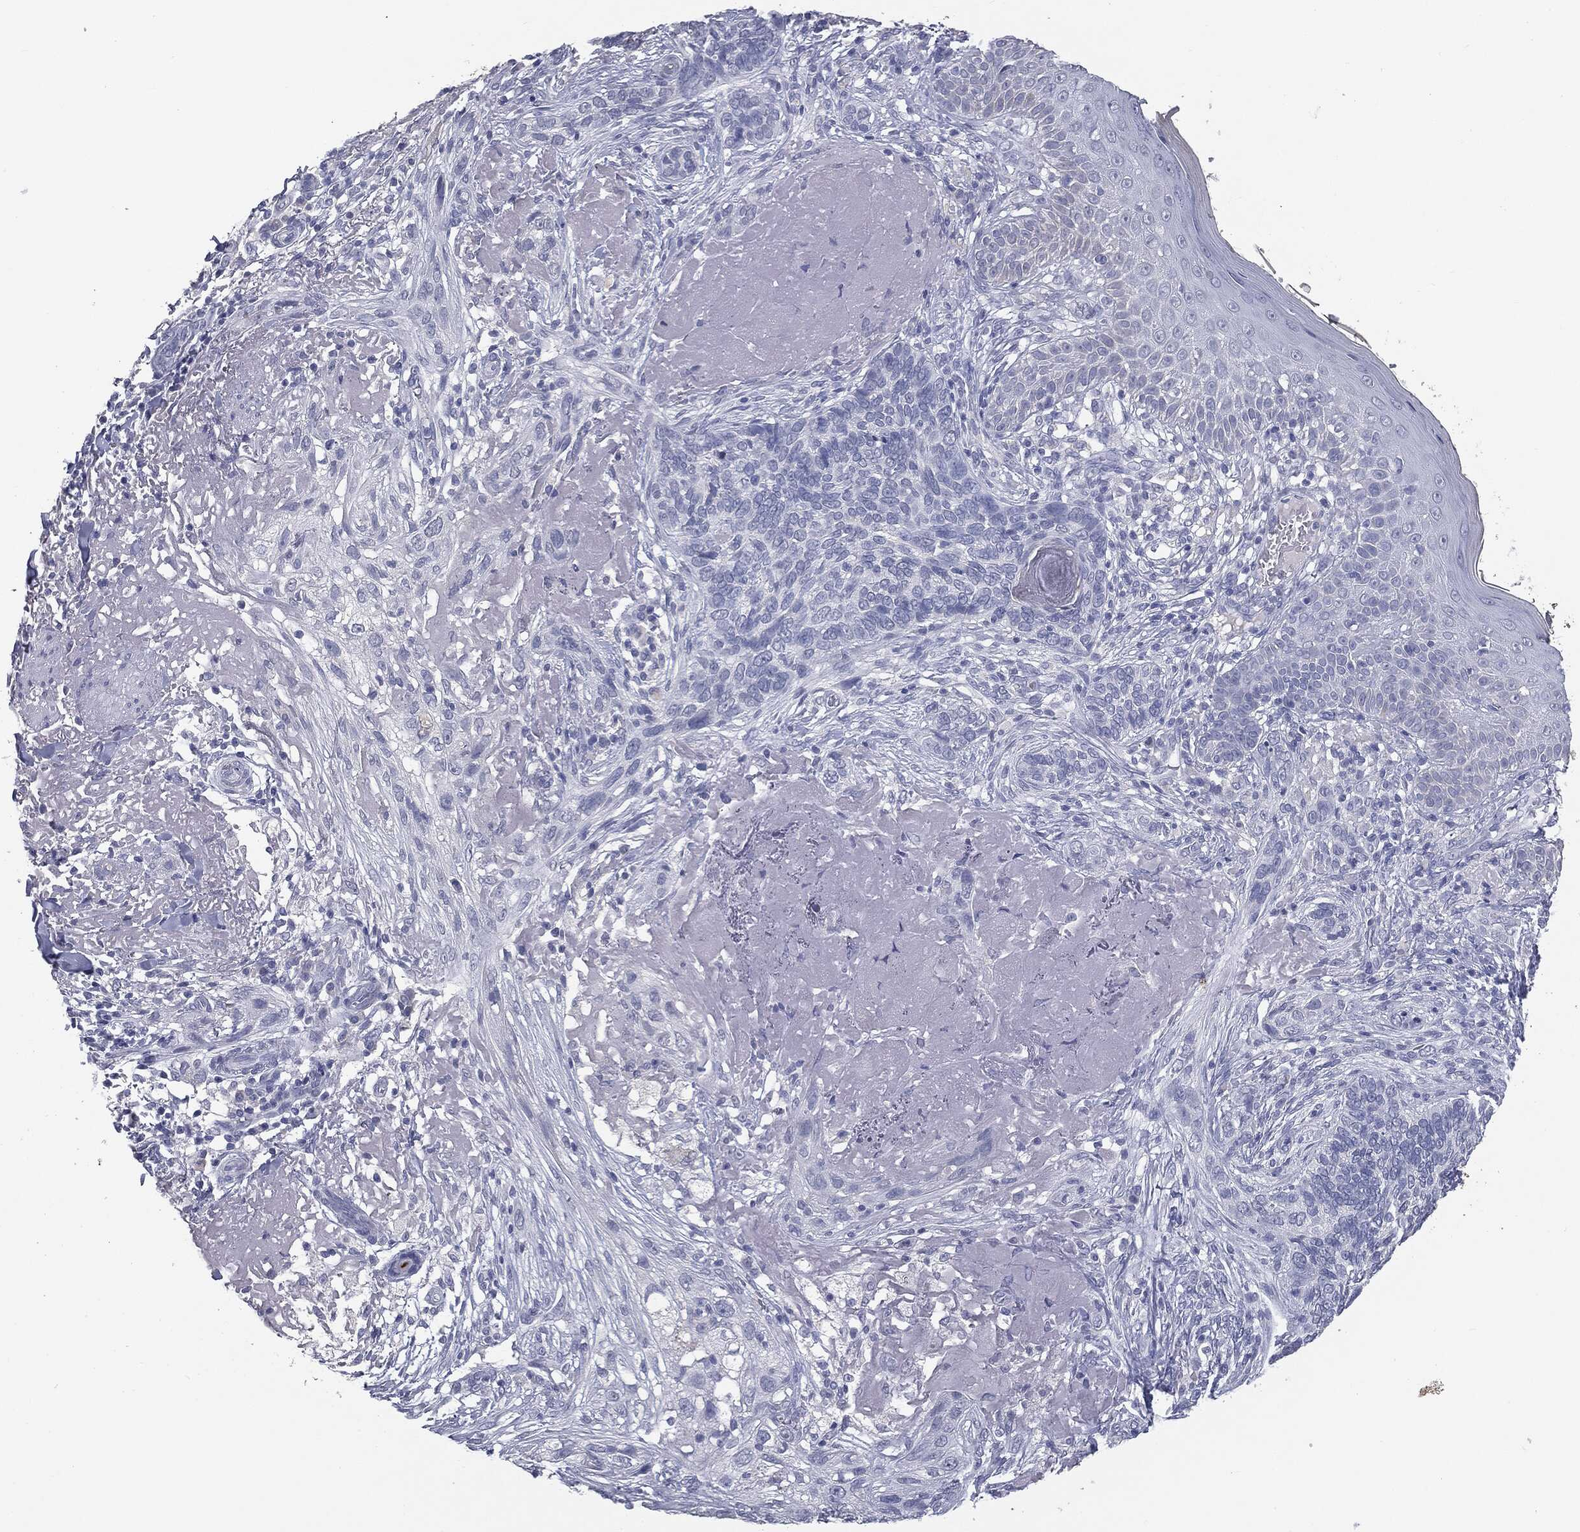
{"staining": {"intensity": "negative", "quantity": "none", "location": "none"}, "tissue": "skin cancer", "cell_type": "Tumor cells", "image_type": "cancer", "snomed": [{"axis": "morphology", "description": "Basal cell carcinoma"}, {"axis": "topography", "description": "Skin"}], "caption": "Tumor cells show no significant protein expression in skin cancer (basal cell carcinoma).", "gene": "MUC1", "patient": {"sex": "male", "age": 91}}